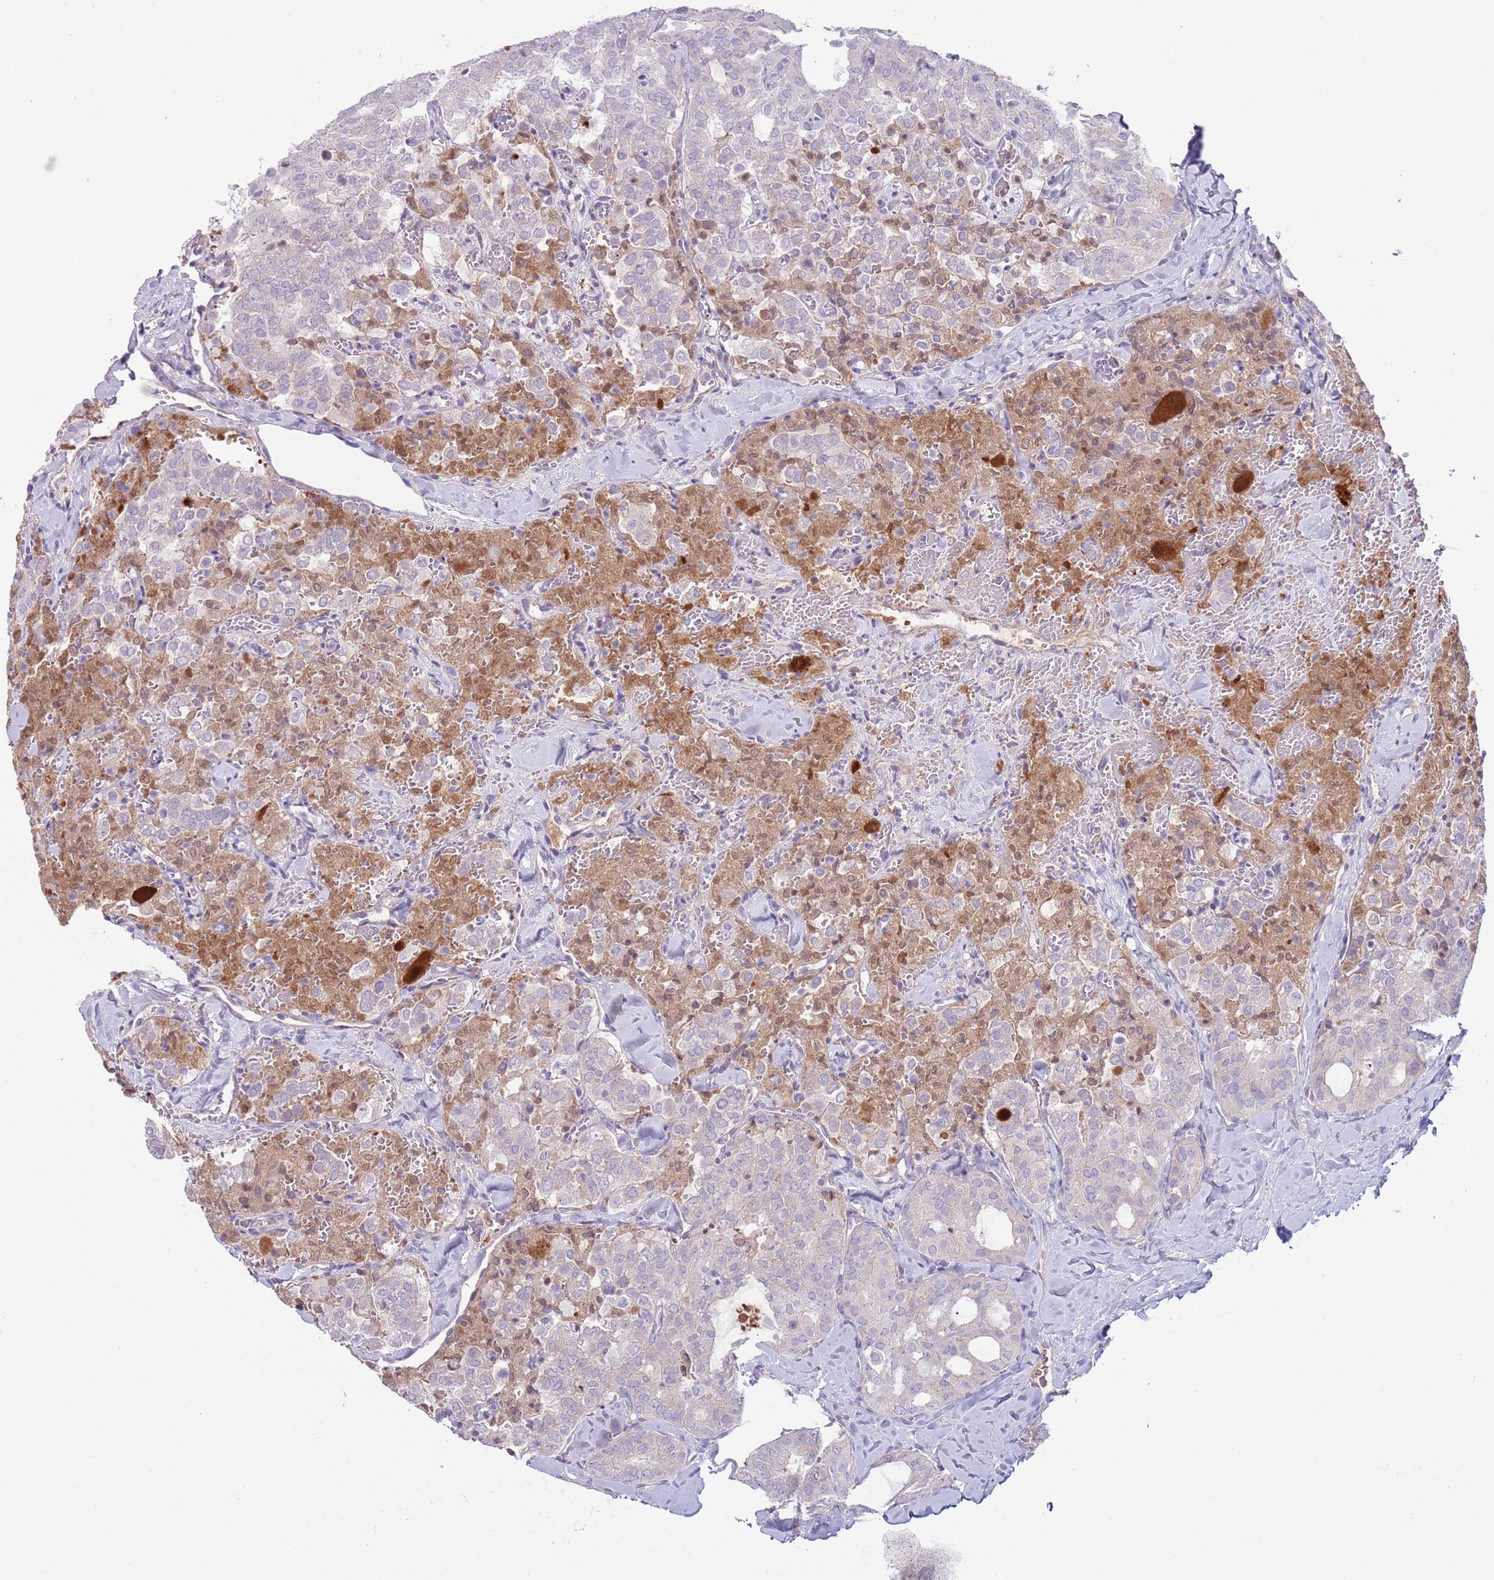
{"staining": {"intensity": "negative", "quantity": "none", "location": "none"}, "tissue": "thyroid cancer", "cell_type": "Tumor cells", "image_type": "cancer", "snomed": [{"axis": "morphology", "description": "Follicular adenoma carcinoma, NOS"}, {"axis": "topography", "description": "Thyroid gland"}], "caption": "IHC image of neoplastic tissue: thyroid cancer stained with DAB (3,3'-diaminobenzidine) displays no significant protein expression in tumor cells. (Stains: DAB (3,3'-diaminobenzidine) immunohistochemistry (IHC) with hematoxylin counter stain, Microscopy: brightfield microscopy at high magnification).", "gene": "CFH", "patient": {"sex": "male", "age": 75}}